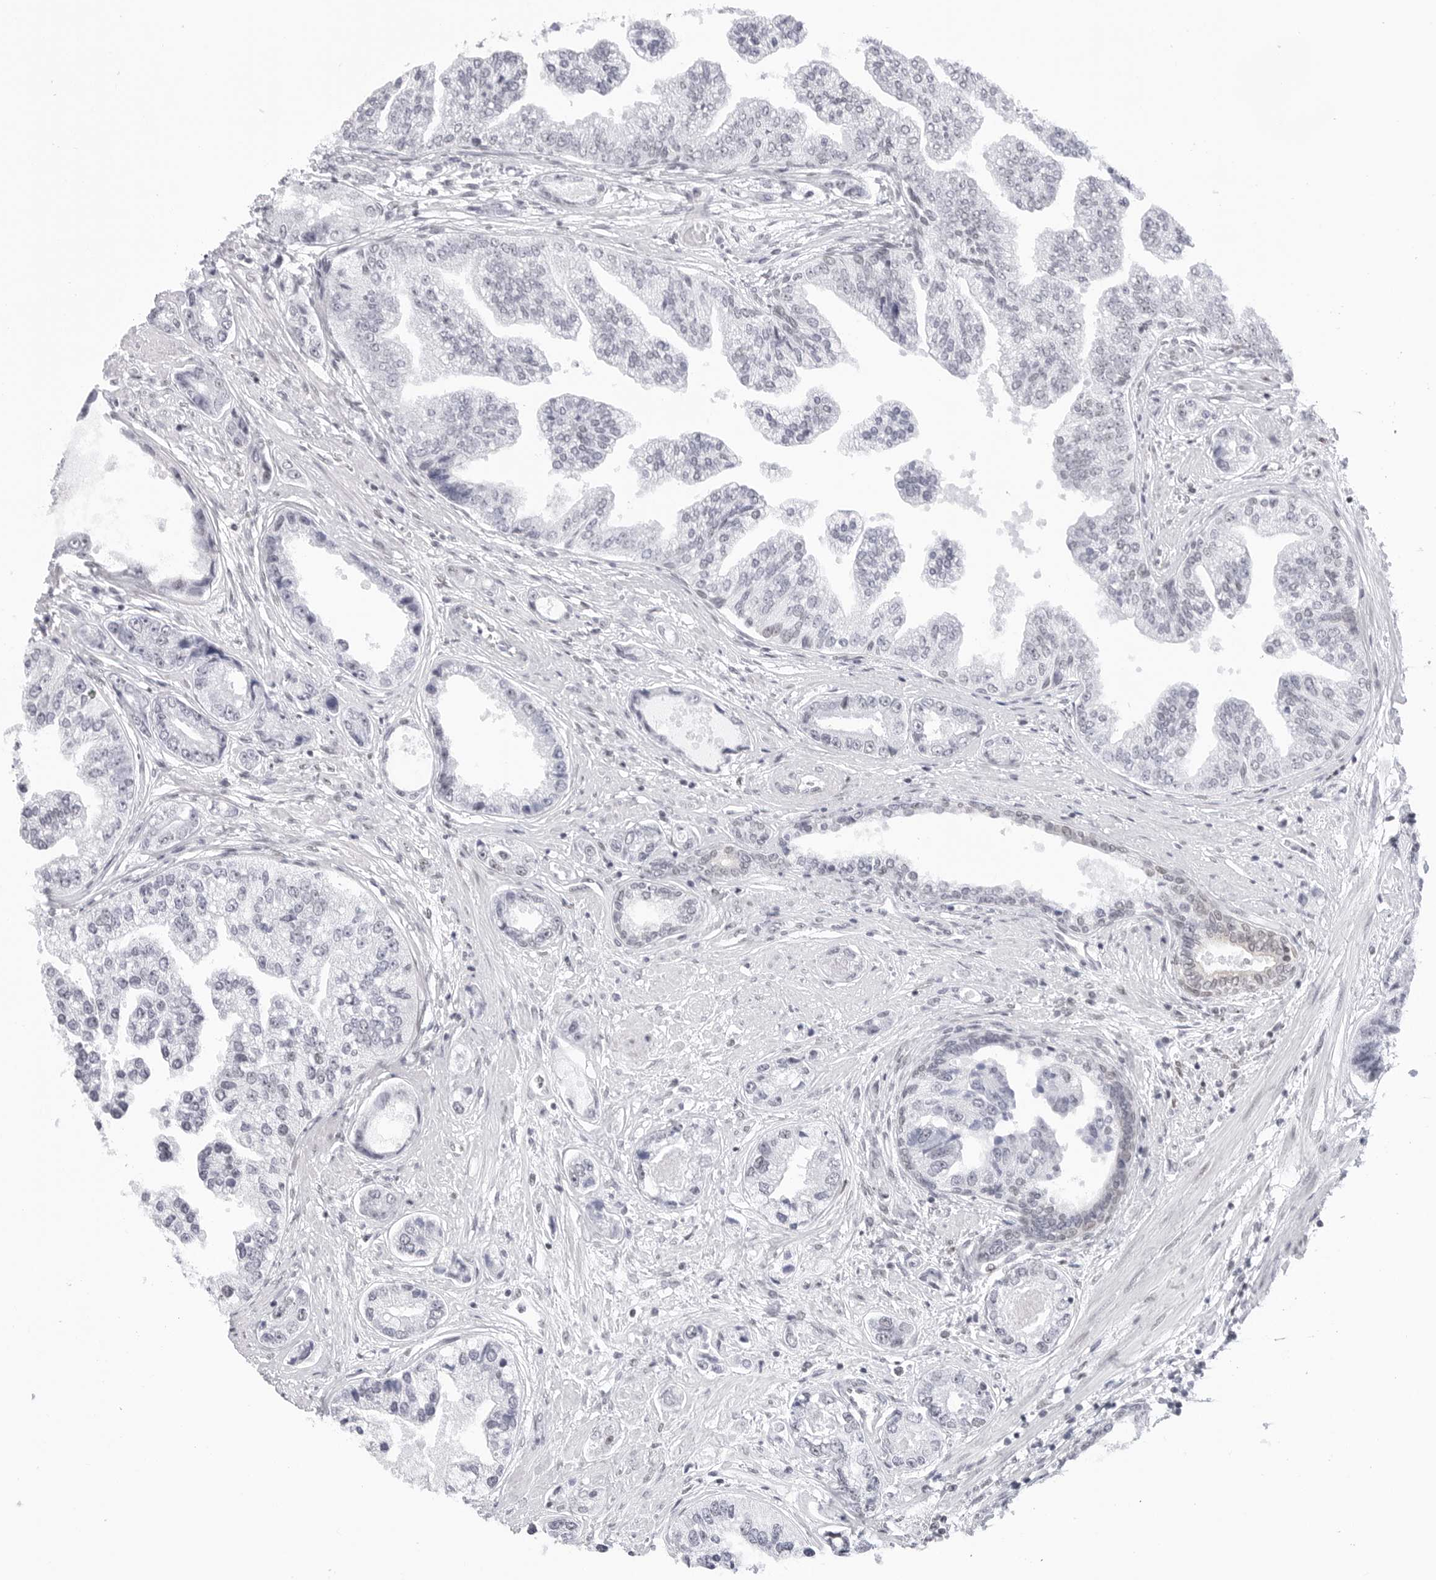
{"staining": {"intensity": "weak", "quantity": "<25%", "location": "nuclear"}, "tissue": "prostate cancer", "cell_type": "Tumor cells", "image_type": "cancer", "snomed": [{"axis": "morphology", "description": "Adenocarcinoma, High grade"}, {"axis": "topography", "description": "Prostate"}], "caption": "Tumor cells show no significant expression in adenocarcinoma (high-grade) (prostate).", "gene": "C1orf162", "patient": {"sex": "male", "age": 61}}